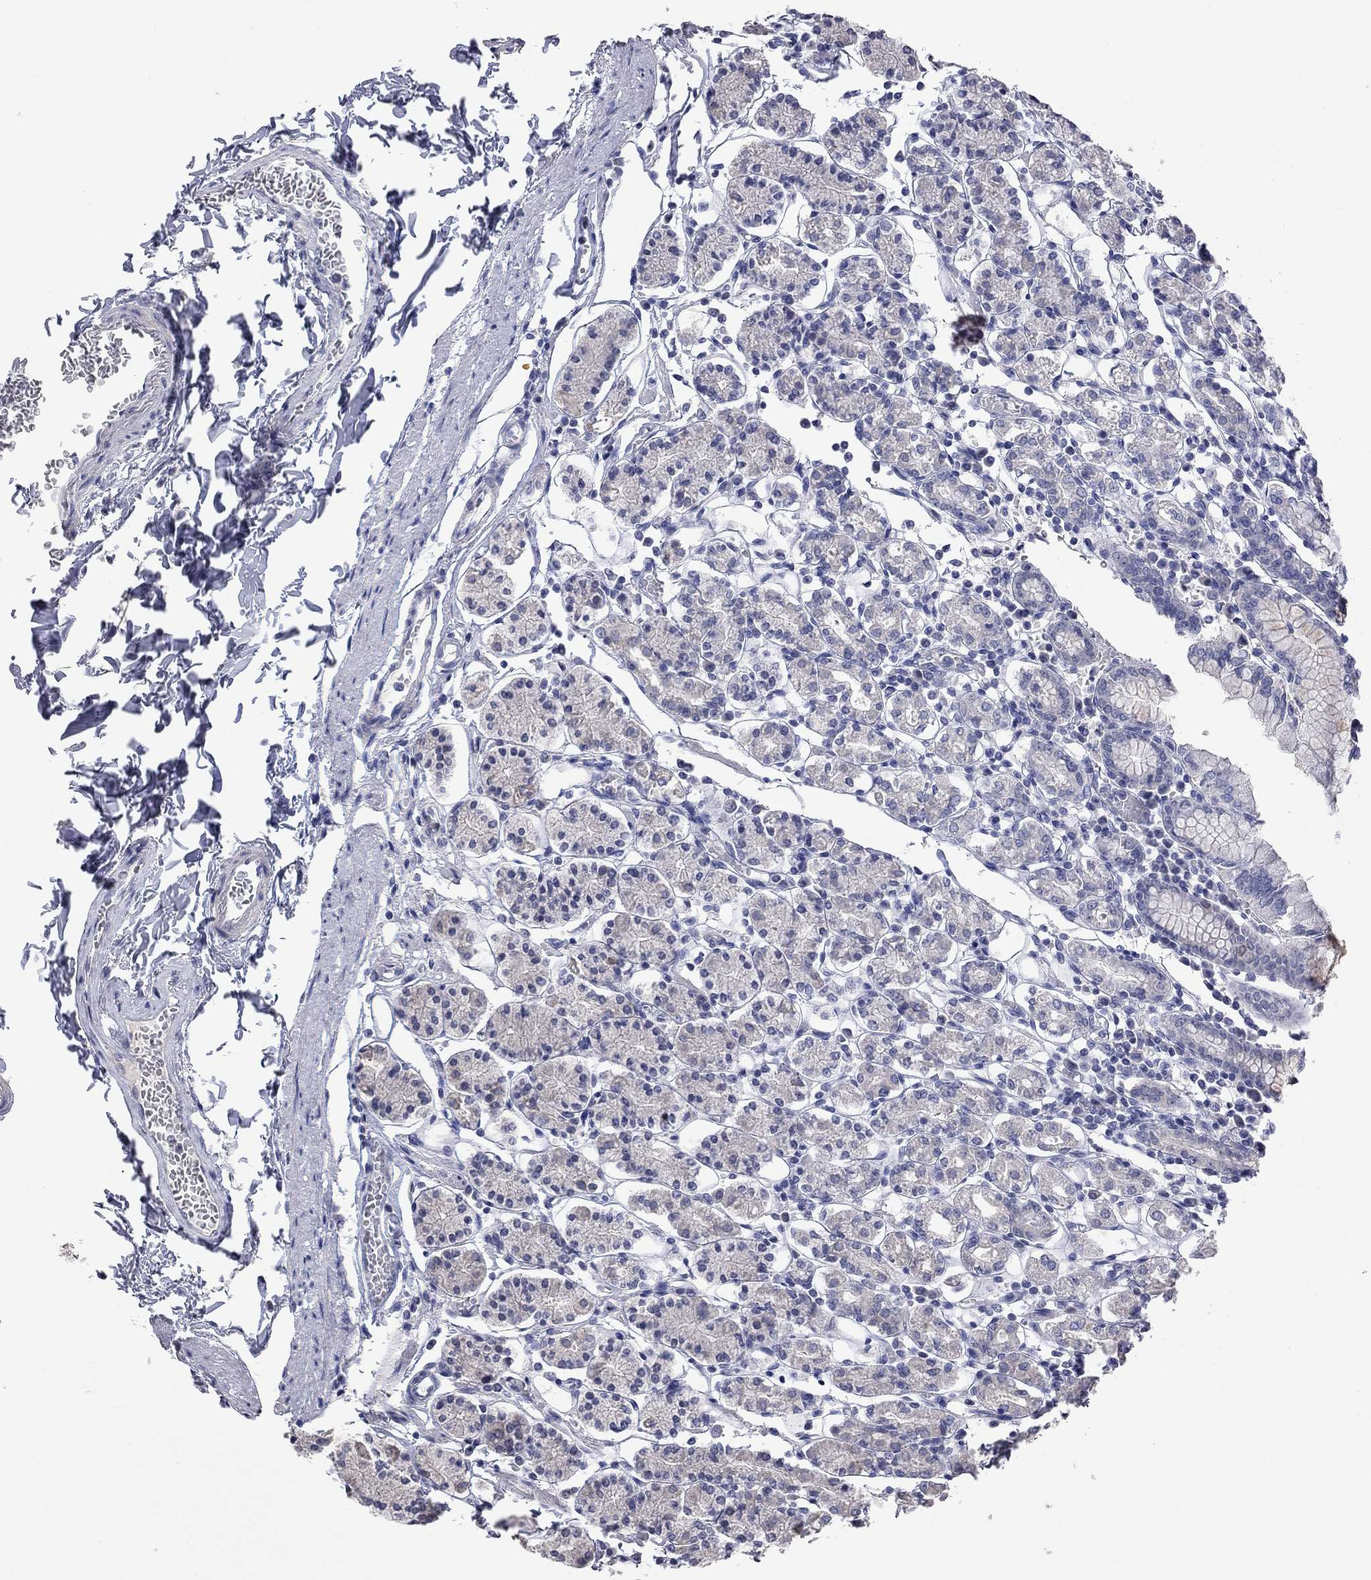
{"staining": {"intensity": "negative", "quantity": "none", "location": "none"}, "tissue": "stomach", "cell_type": "Glandular cells", "image_type": "normal", "snomed": [{"axis": "morphology", "description": "Normal tissue, NOS"}, {"axis": "topography", "description": "Stomach, upper"}, {"axis": "topography", "description": "Stomach"}], "caption": "There is no significant expression in glandular cells of stomach. (Stains: DAB (3,3'-diaminobenzidine) IHC with hematoxylin counter stain, Microscopy: brightfield microscopy at high magnification).", "gene": "FABP12", "patient": {"sex": "male", "age": 62}}